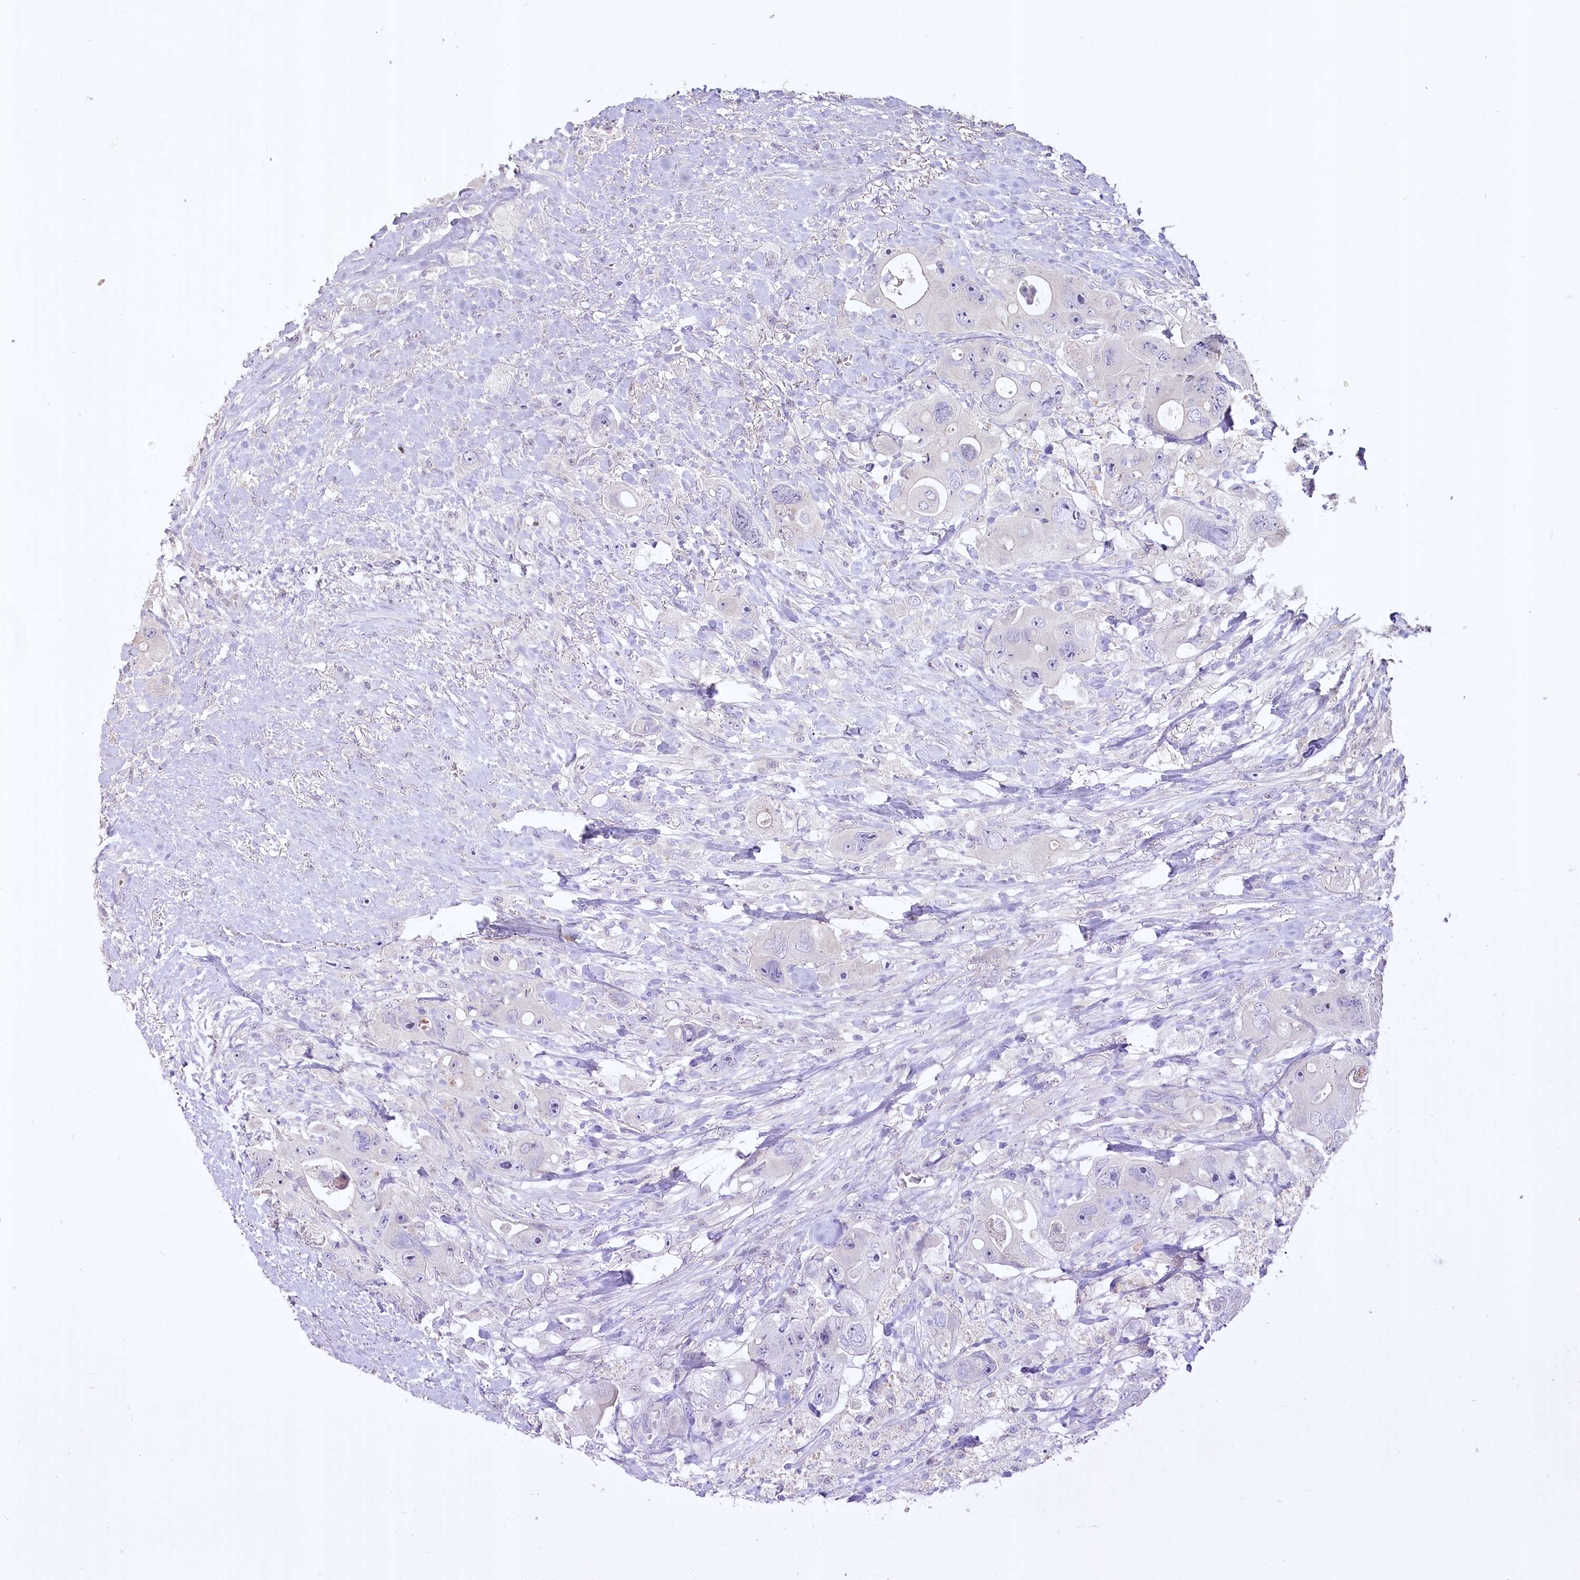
{"staining": {"intensity": "negative", "quantity": "none", "location": "none"}, "tissue": "colorectal cancer", "cell_type": "Tumor cells", "image_type": "cancer", "snomed": [{"axis": "morphology", "description": "Adenocarcinoma, NOS"}, {"axis": "topography", "description": "Colon"}], "caption": "Tumor cells are negative for brown protein staining in colorectal cancer (adenocarcinoma).", "gene": "USP11", "patient": {"sex": "female", "age": 46}}